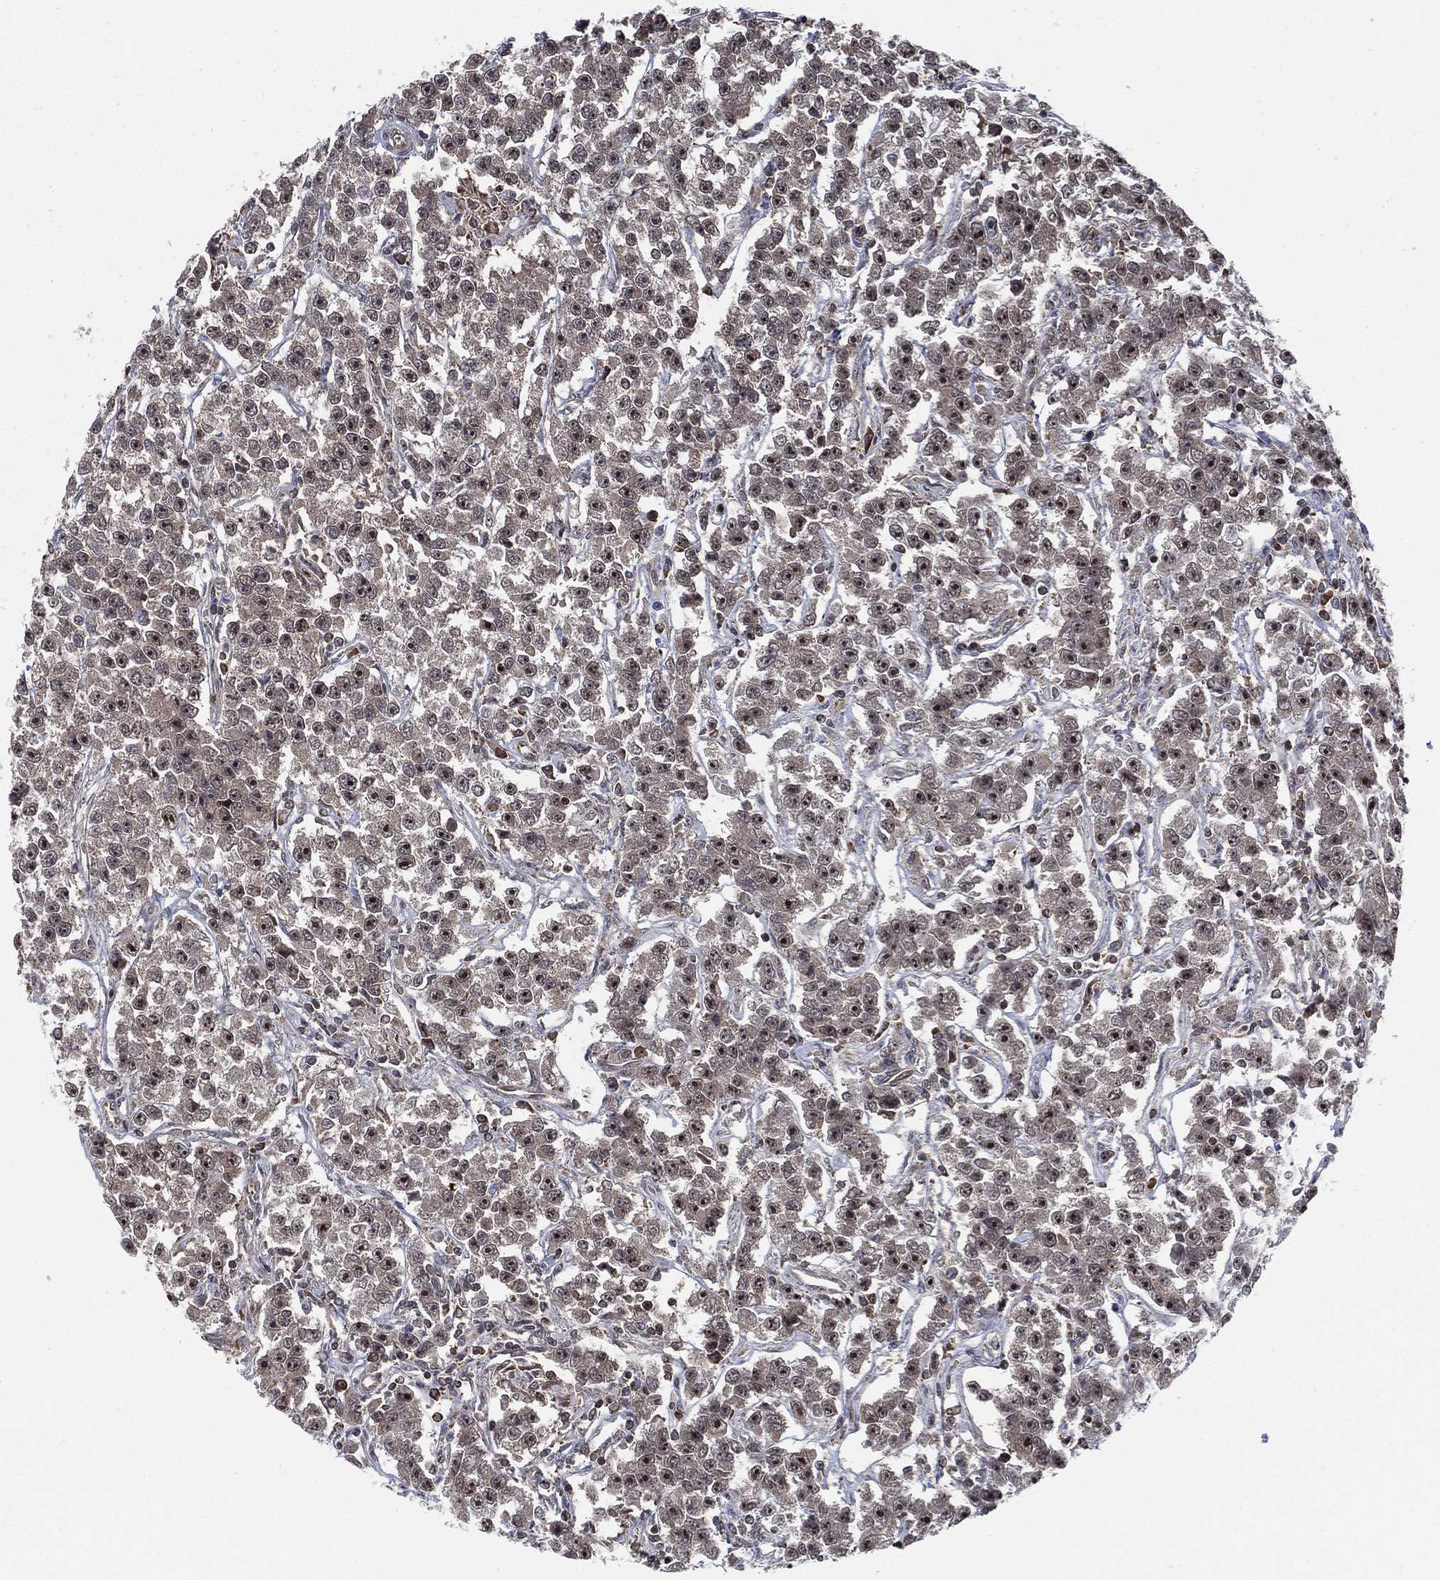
{"staining": {"intensity": "weak", "quantity": "25%-75%", "location": "nuclear"}, "tissue": "testis cancer", "cell_type": "Tumor cells", "image_type": "cancer", "snomed": [{"axis": "morphology", "description": "Seminoma, NOS"}, {"axis": "topography", "description": "Testis"}], "caption": "Human seminoma (testis) stained with a brown dye displays weak nuclear positive staining in about 25%-75% of tumor cells.", "gene": "TMCO1", "patient": {"sex": "male", "age": 59}}